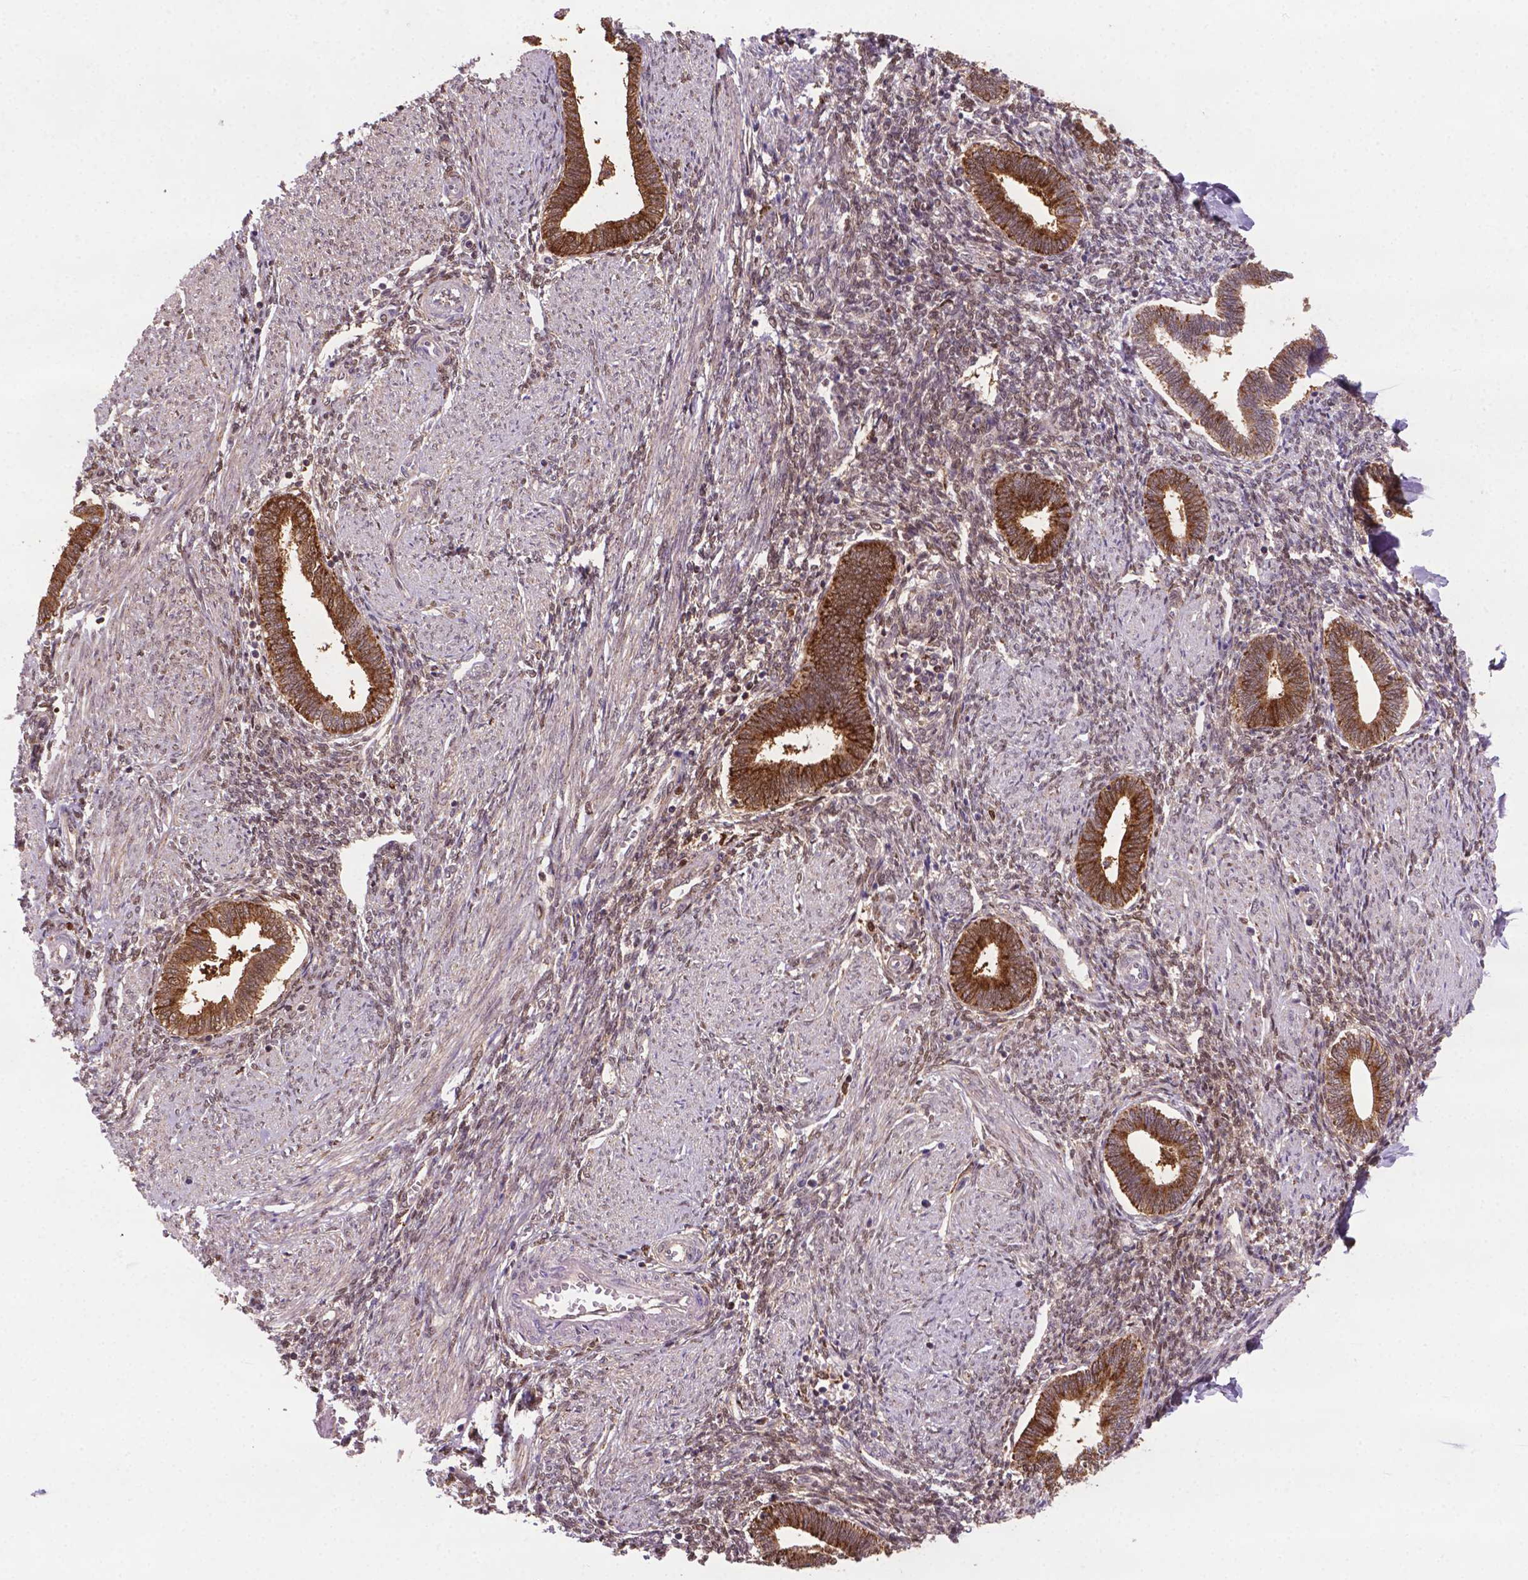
{"staining": {"intensity": "weak", "quantity": "25%-75%", "location": "cytoplasmic/membranous,nuclear"}, "tissue": "endometrium", "cell_type": "Cells in endometrial stroma", "image_type": "normal", "snomed": [{"axis": "morphology", "description": "Normal tissue, NOS"}, {"axis": "topography", "description": "Endometrium"}], "caption": "Immunohistochemical staining of unremarkable human endometrium shows 25%-75% levels of weak cytoplasmic/membranous,nuclear protein staining in about 25%-75% of cells in endometrial stroma.", "gene": "PLIN3", "patient": {"sex": "female", "age": 42}}